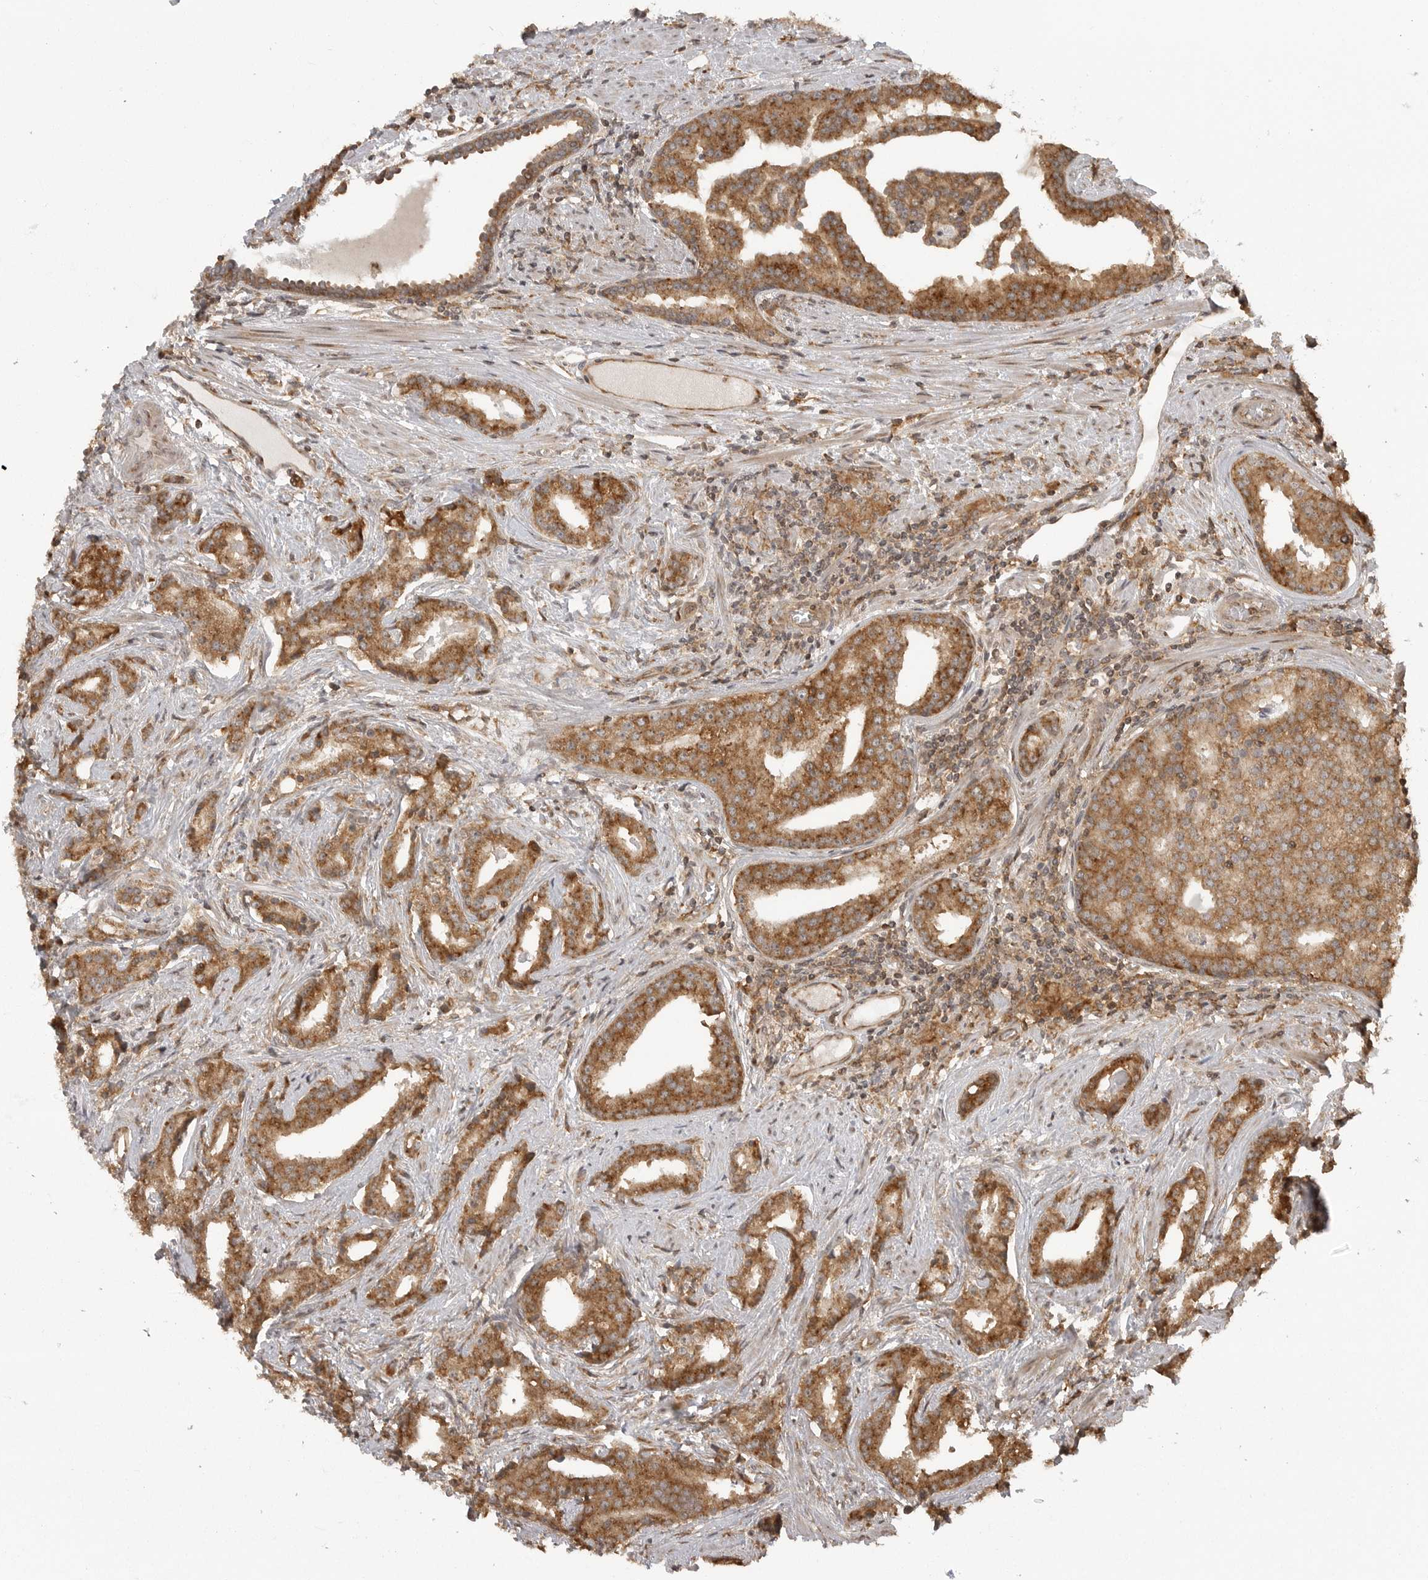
{"staining": {"intensity": "moderate", "quantity": ">75%", "location": "cytoplasmic/membranous"}, "tissue": "prostate cancer", "cell_type": "Tumor cells", "image_type": "cancer", "snomed": [{"axis": "morphology", "description": "Adenocarcinoma, Low grade"}, {"axis": "topography", "description": "Prostate"}], "caption": "Brown immunohistochemical staining in human prostate cancer displays moderate cytoplasmic/membranous staining in about >75% of tumor cells. The protein of interest is shown in brown color, while the nuclei are stained blue.", "gene": "FAT3", "patient": {"sex": "male", "age": 67}}